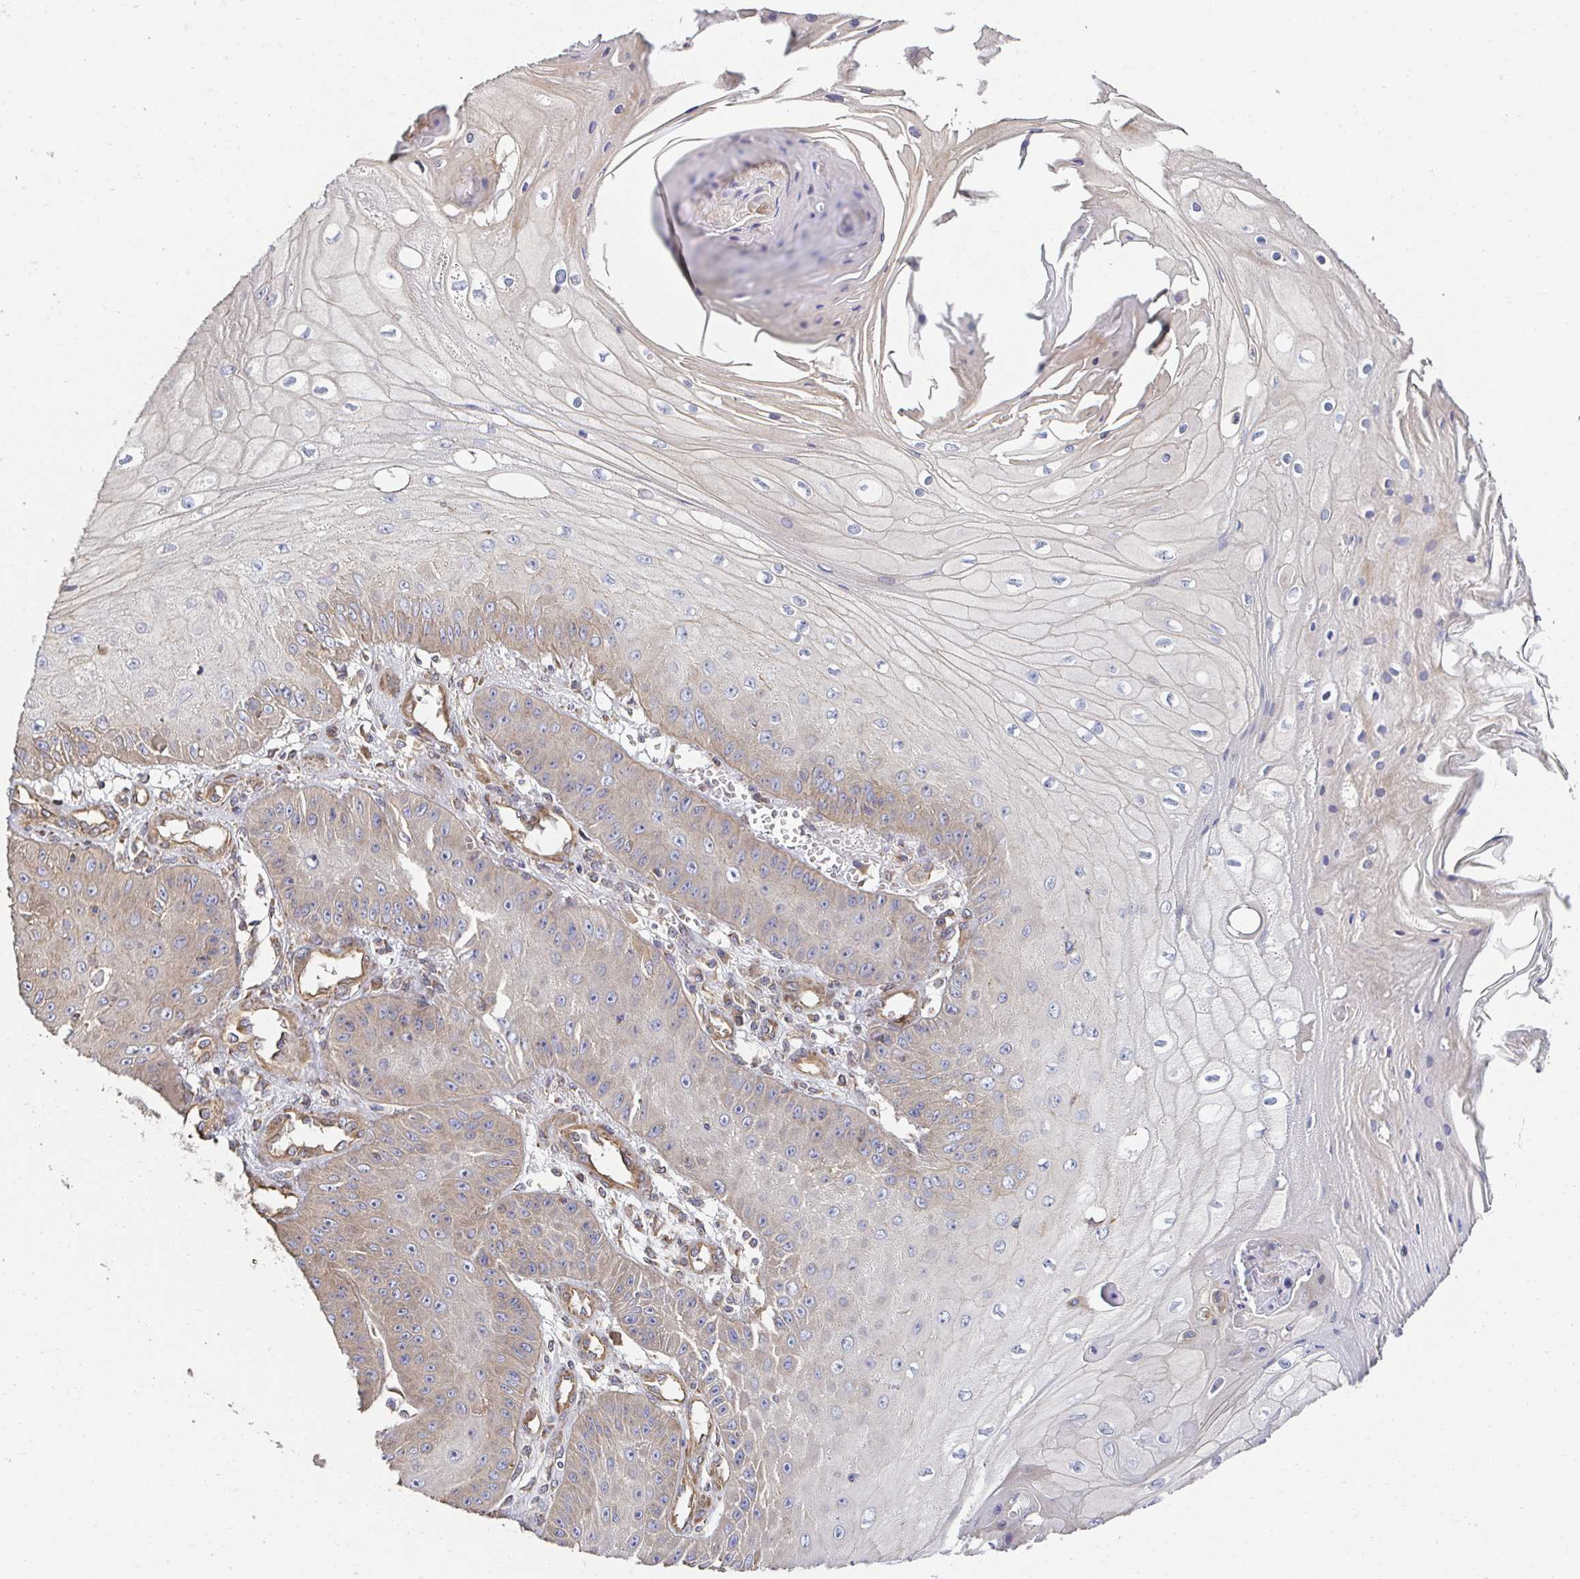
{"staining": {"intensity": "weak", "quantity": "25%-75%", "location": "cytoplasmic/membranous"}, "tissue": "skin cancer", "cell_type": "Tumor cells", "image_type": "cancer", "snomed": [{"axis": "morphology", "description": "Squamous cell carcinoma, NOS"}, {"axis": "topography", "description": "Skin"}], "caption": "A histopathology image showing weak cytoplasmic/membranous positivity in about 25%-75% of tumor cells in skin squamous cell carcinoma, as visualized by brown immunohistochemical staining.", "gene": "APBB1", "patient": {"sex": "male", "age": 70}}